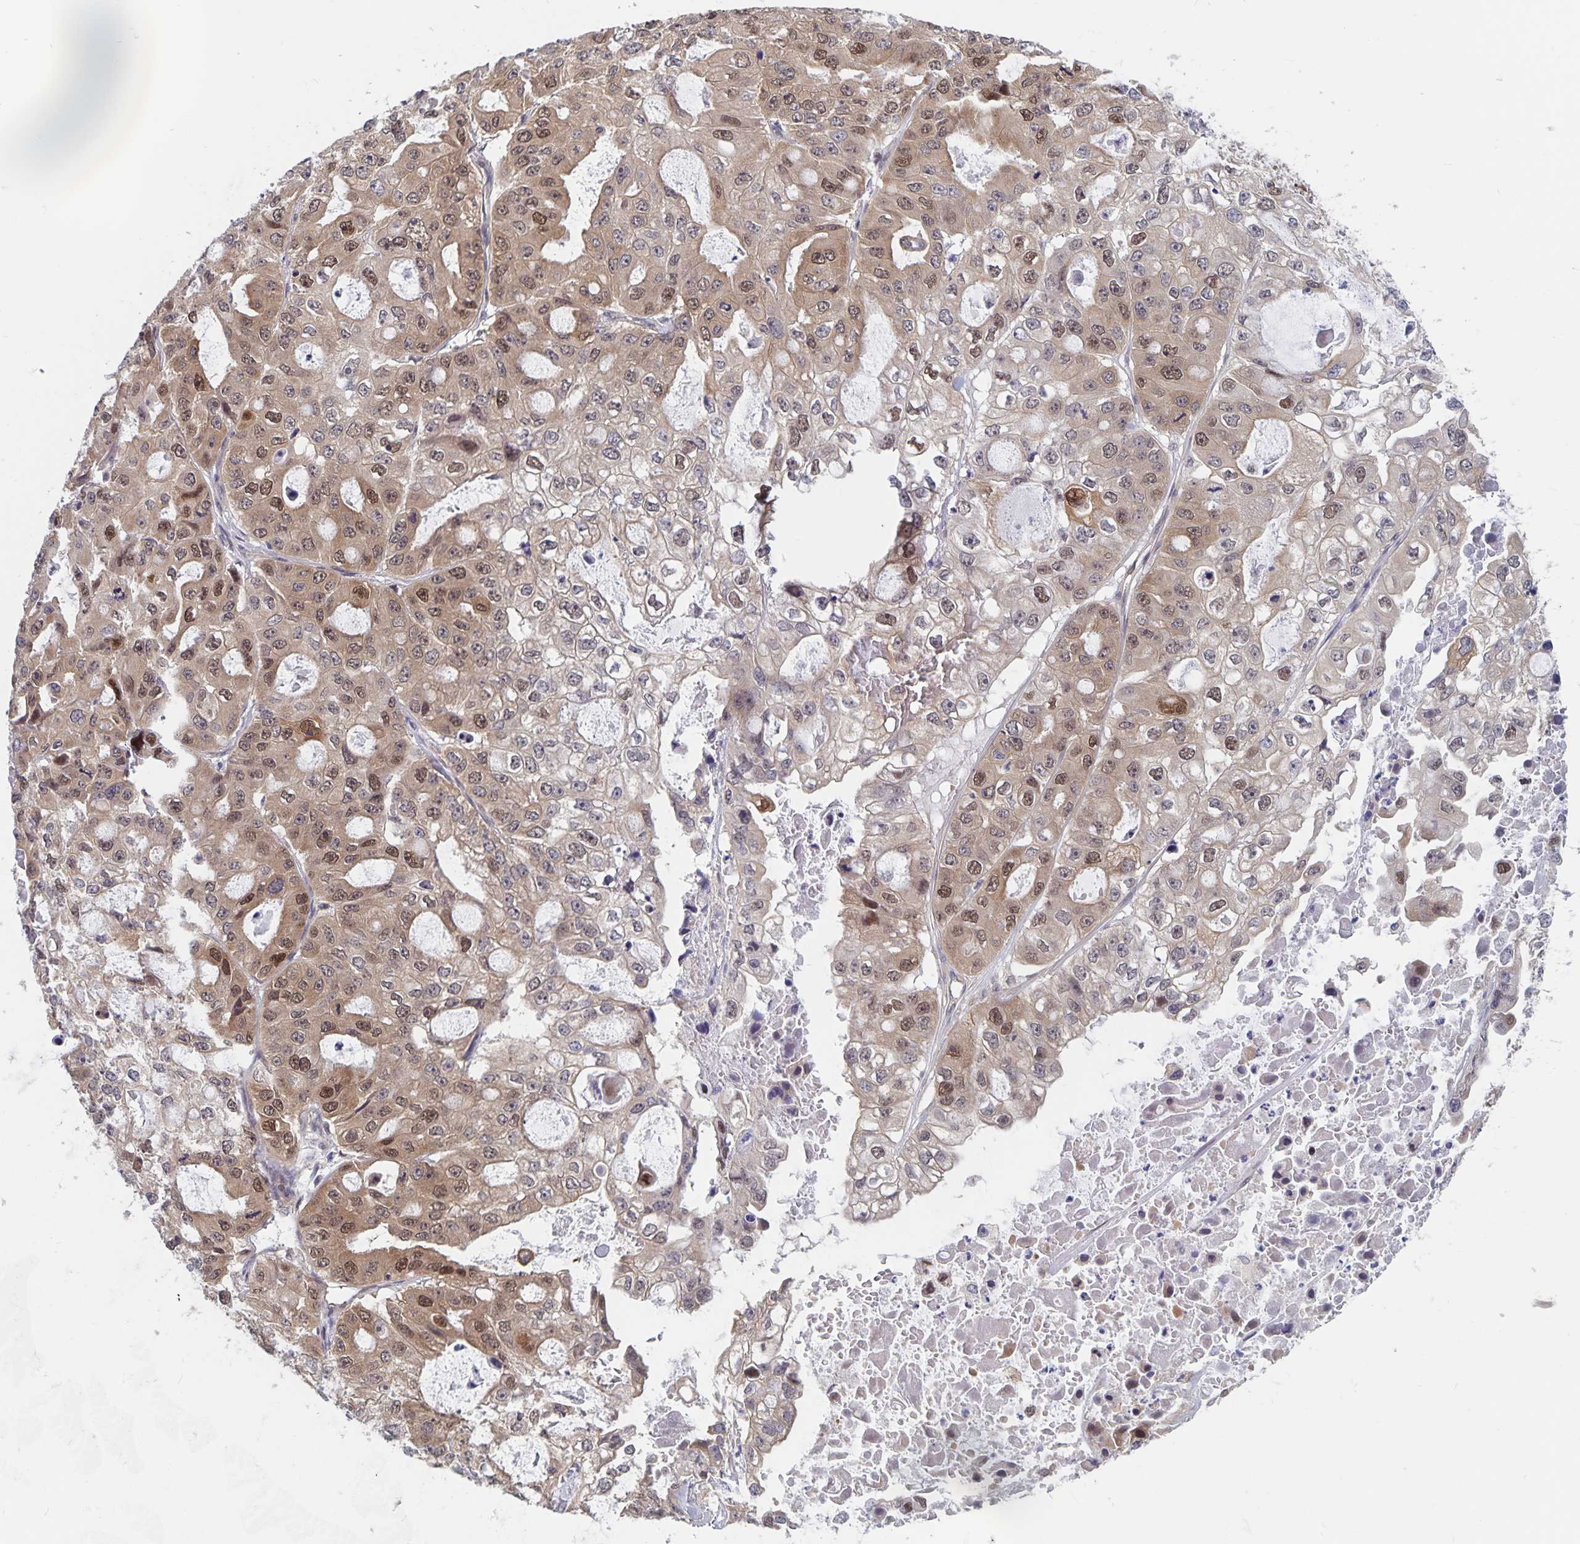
{"staining": {"intensity": "moderate", "quantity": "25%-75%", "location": "nuclear"}, "tissue": "ovarian cancer", "cell_type": "Tumor cells", "image_type": "cancer", "snomed": [{"axis": "morphology", "description": "Cystadenocarcinoma, serous, NOS"}, {"axis": "topography", "description": "Ovary"}], "caption": "Tumor cells demonstrate medium levels of moderate nuclear expression in approximately 25%-75% of cells in human ovarian cancer. Using DAB (brown) and hematoxylin (blue) stains, captured at high magnification using brightfield microscopy.", "gene": "BAG6", "patient": {"sex": "female", "age": 56}}